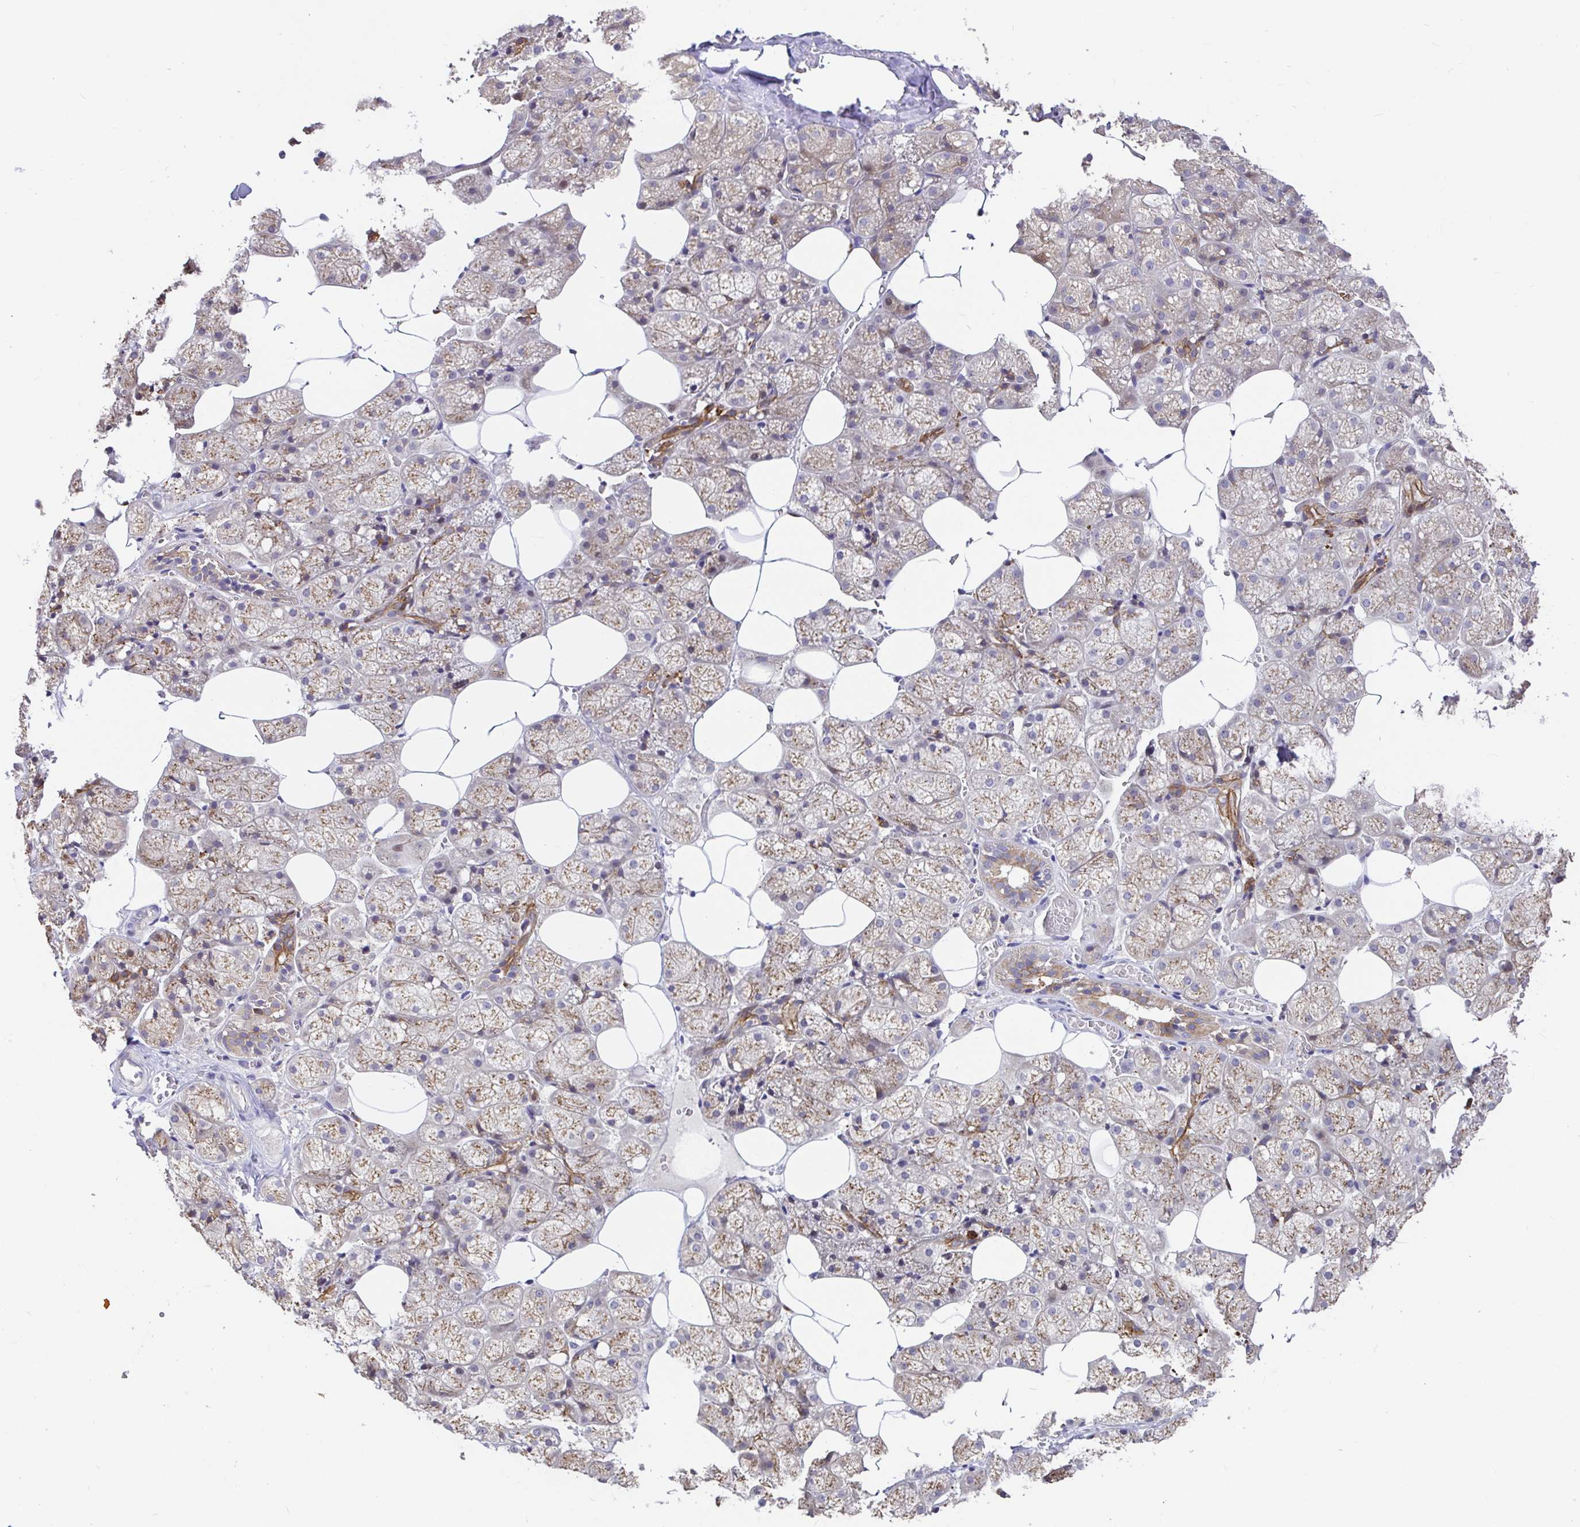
{"staining": {"intensity": "moderate", "quantity": ">75%", "location": "cytoplasmic/membranous"}, "tissue": "salivary gland", "cell_type": "Glandular cells", "image_type": "normal", "snomed": [{"axis": "morphology", "description": "Normal tissue, NOS"}, {"axis": "topography", "description": "Salivary gland"}, {"axis": "topography", "description": "Peripheral nerve tissue"}], "caption": "Immunohistochemical staining of benign salivary gland shows medium levels of moderate cytoplasmic/membranous expression in about >75% of glandular cells. Ihc stains the protein of interest in brown and the nuclei are stained blue.", "gene": "ELP1", "patient": {"sex": "male", "age": 38}}